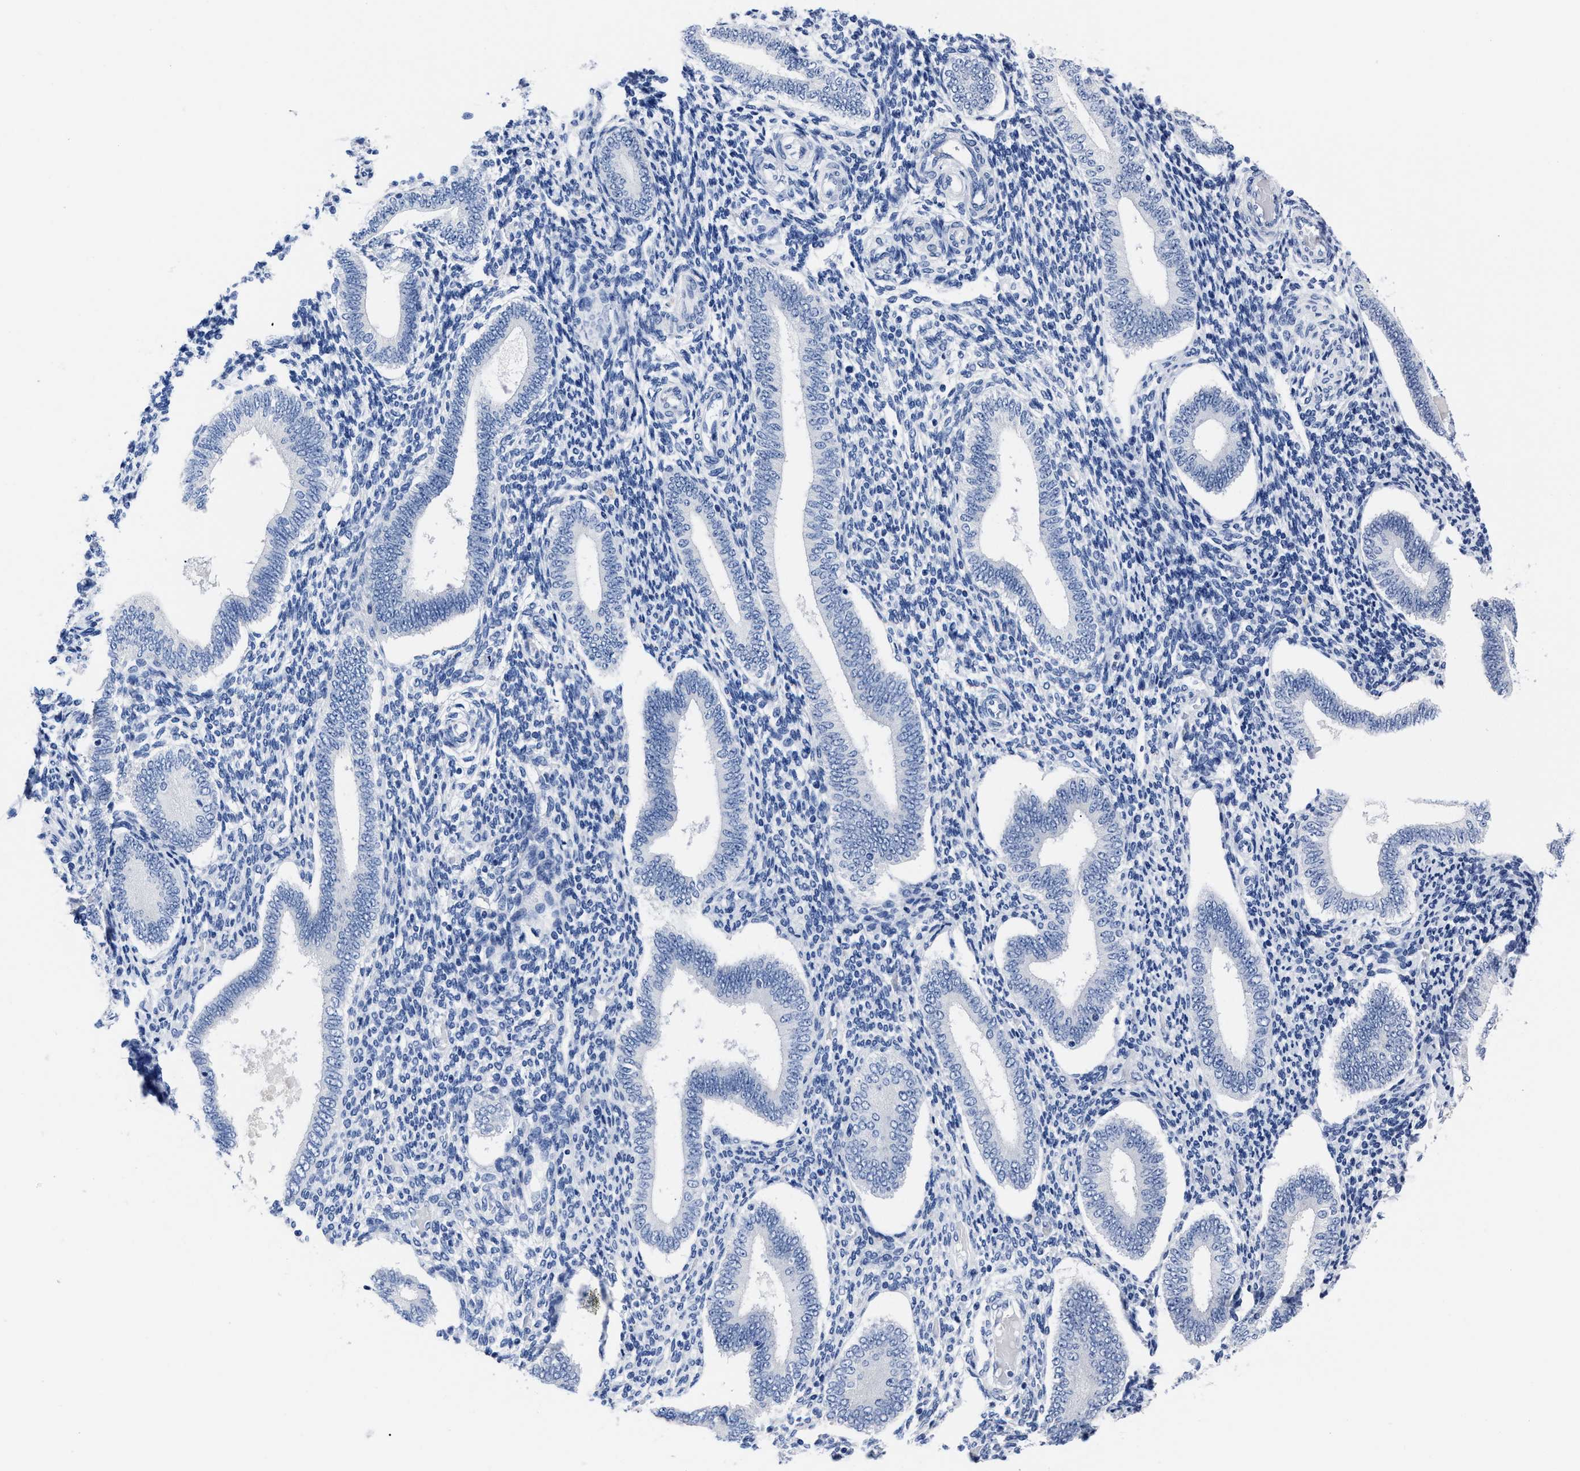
{"staining": {"intensity": "negative", "quantity": "none", "location": "none"}, "tissue": "endometrium", "cell_type": "Cells in endometrial stroma", "image_type": "normal", "snomed": [{"axis": "morphology", "description": "Normal tissue, NOS"}, {"axis": "topography", "description": "Endometrium"}], "caption": "The micrograph shows no significant expression in cells in endometrial stroma of endometrium.", "gene": "ALPG", "patient": {"sex": "female", "age": 42}}